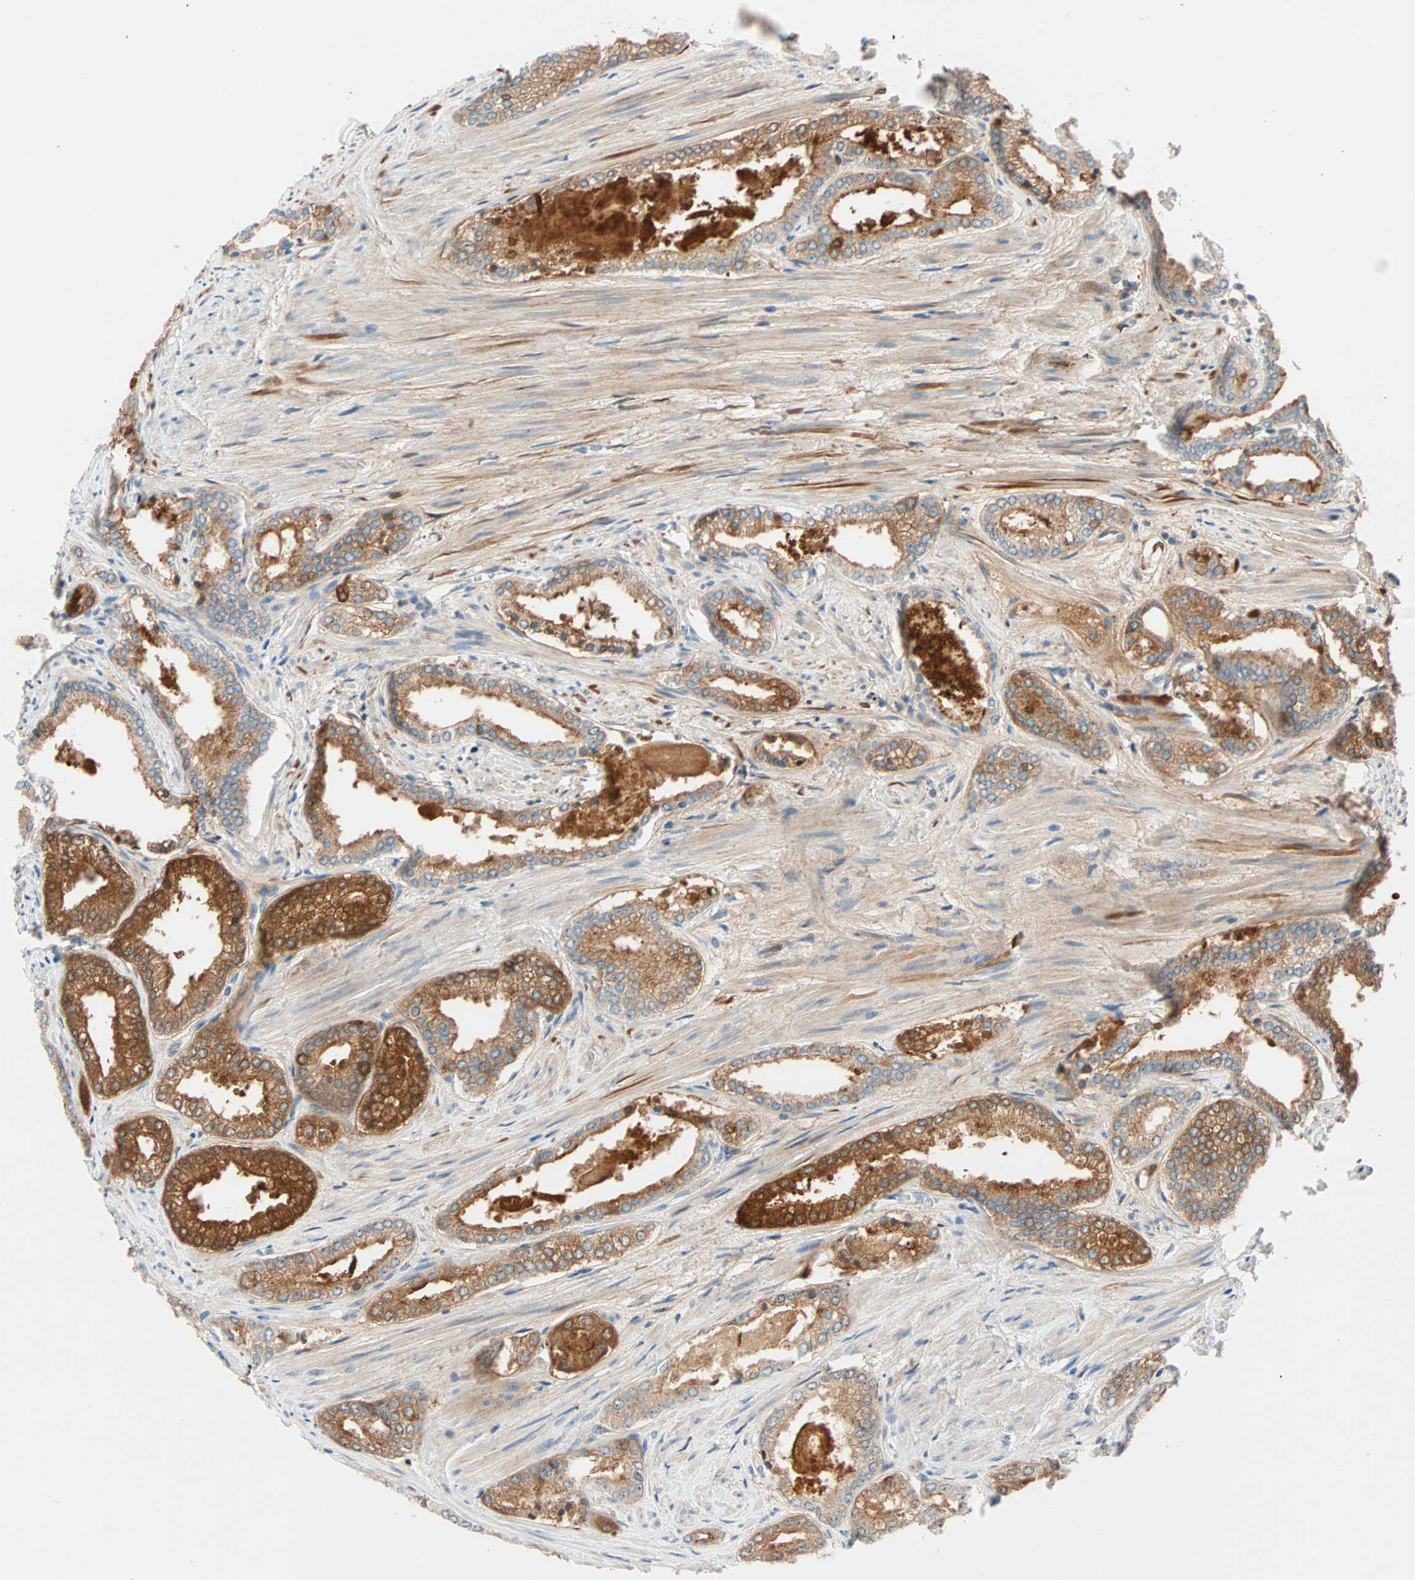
{"staining": {"intensity": "strong", "quantity": ">75%", "location": "cytoplasmic/membranous"}, "tissue": "prostate cancer", "cell_type": "Tumor cells", "image_type": "cancer", "snomed": [{"axis": "morphology", "description": "Adenocarcinoma, Low grade"}, {"axis": "topography", "description": "Prostate"}], "caption": "Human low-grade adenocarcinoma (prostate) stained with a brown dye exhibits strong cytoplasmic/membranous positive expression in about >75% of tumor cells.", "gene": "TMEM163", "patient": {"sex": "male", "age": 60}}